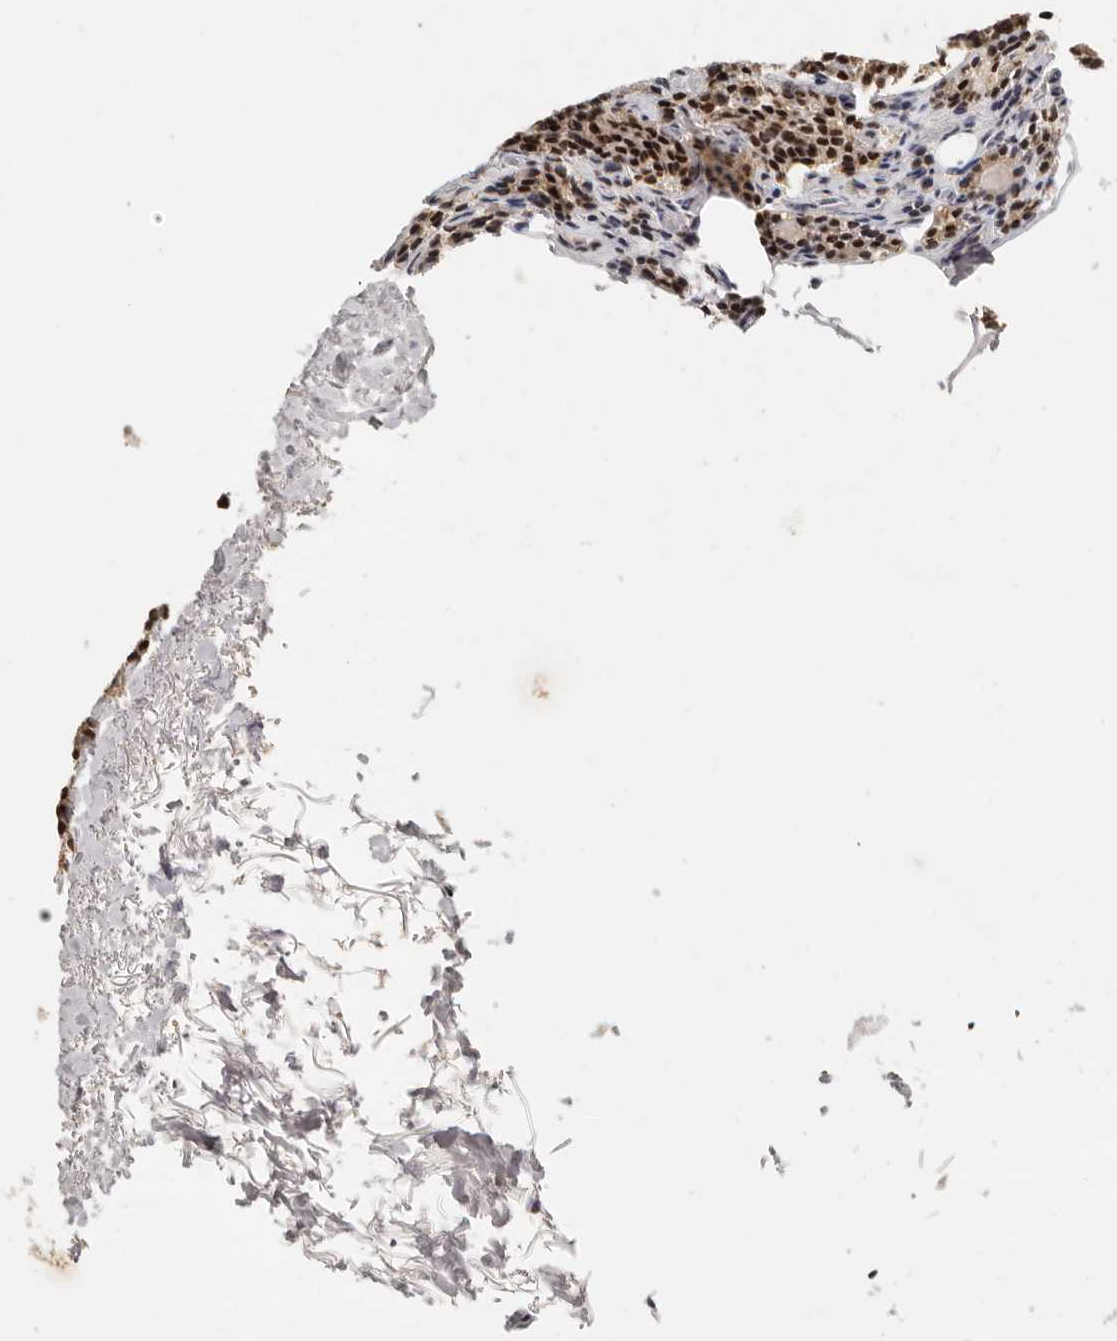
{"staining": {"intensity": "moderate", "quantity": "25%-75%", "location": "nuclear"}, "tissue": "parathyroid gland", "cell_type": "Glandular cells", "image_type": "normal", "snomed": [{"axis": "morphology", "description": "Normal tissue, NOS"}, {"axis": "topography", "description": "Parathyroid gland"}], "caption": "Protein positivity by immunohistochemistry reveals moderate nuclear staining in approximately 25%-75% of glandular cells in normal parathyroid gland. Immunohistochemistry stains the protein in brown and the nuclei are stained blue.", "gene": "GPBP1L1", "patient": {"sex": "female", "age": 71}}